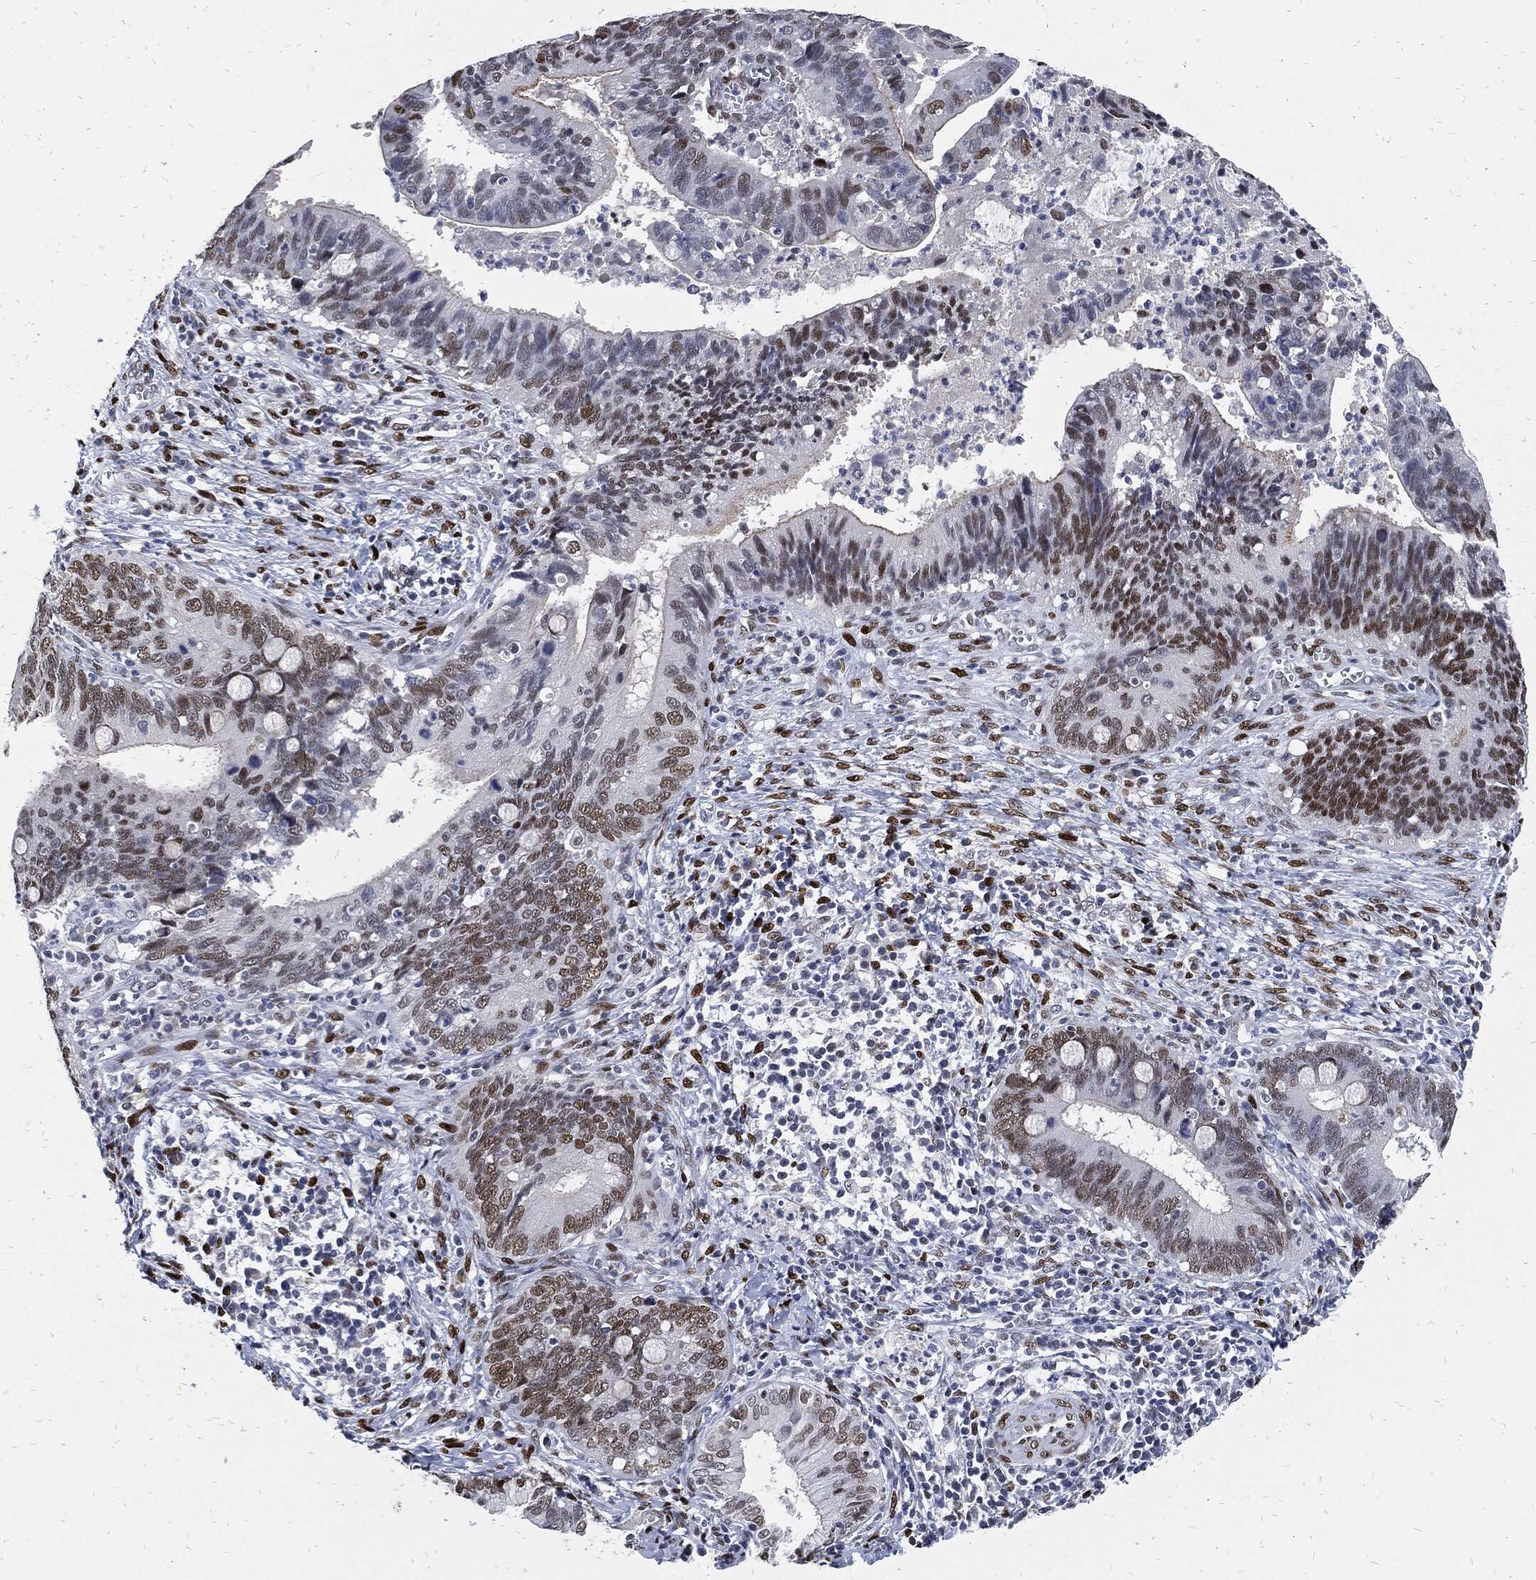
{"staining": {"intensity": "moderate", "quantity": "25%-75%", "location": "nuclear"}, "tissue": "cervical cancer", "cell_type": "Tumor cells", "image_type": "cancer", "snomed": [{"axis": "morphology", "description": "Adenocarcinoma, NOS"}, {"axis": "topography", "description": "Cervix"}], "caption": "Protein expression analysis of human cervical cancer (adenocarcinoma) reveals moderate nuclear positivity in about 25%-75% of tumor cells.", "gene": "JUN", "patient": {"sex": "female", "age": 42}}